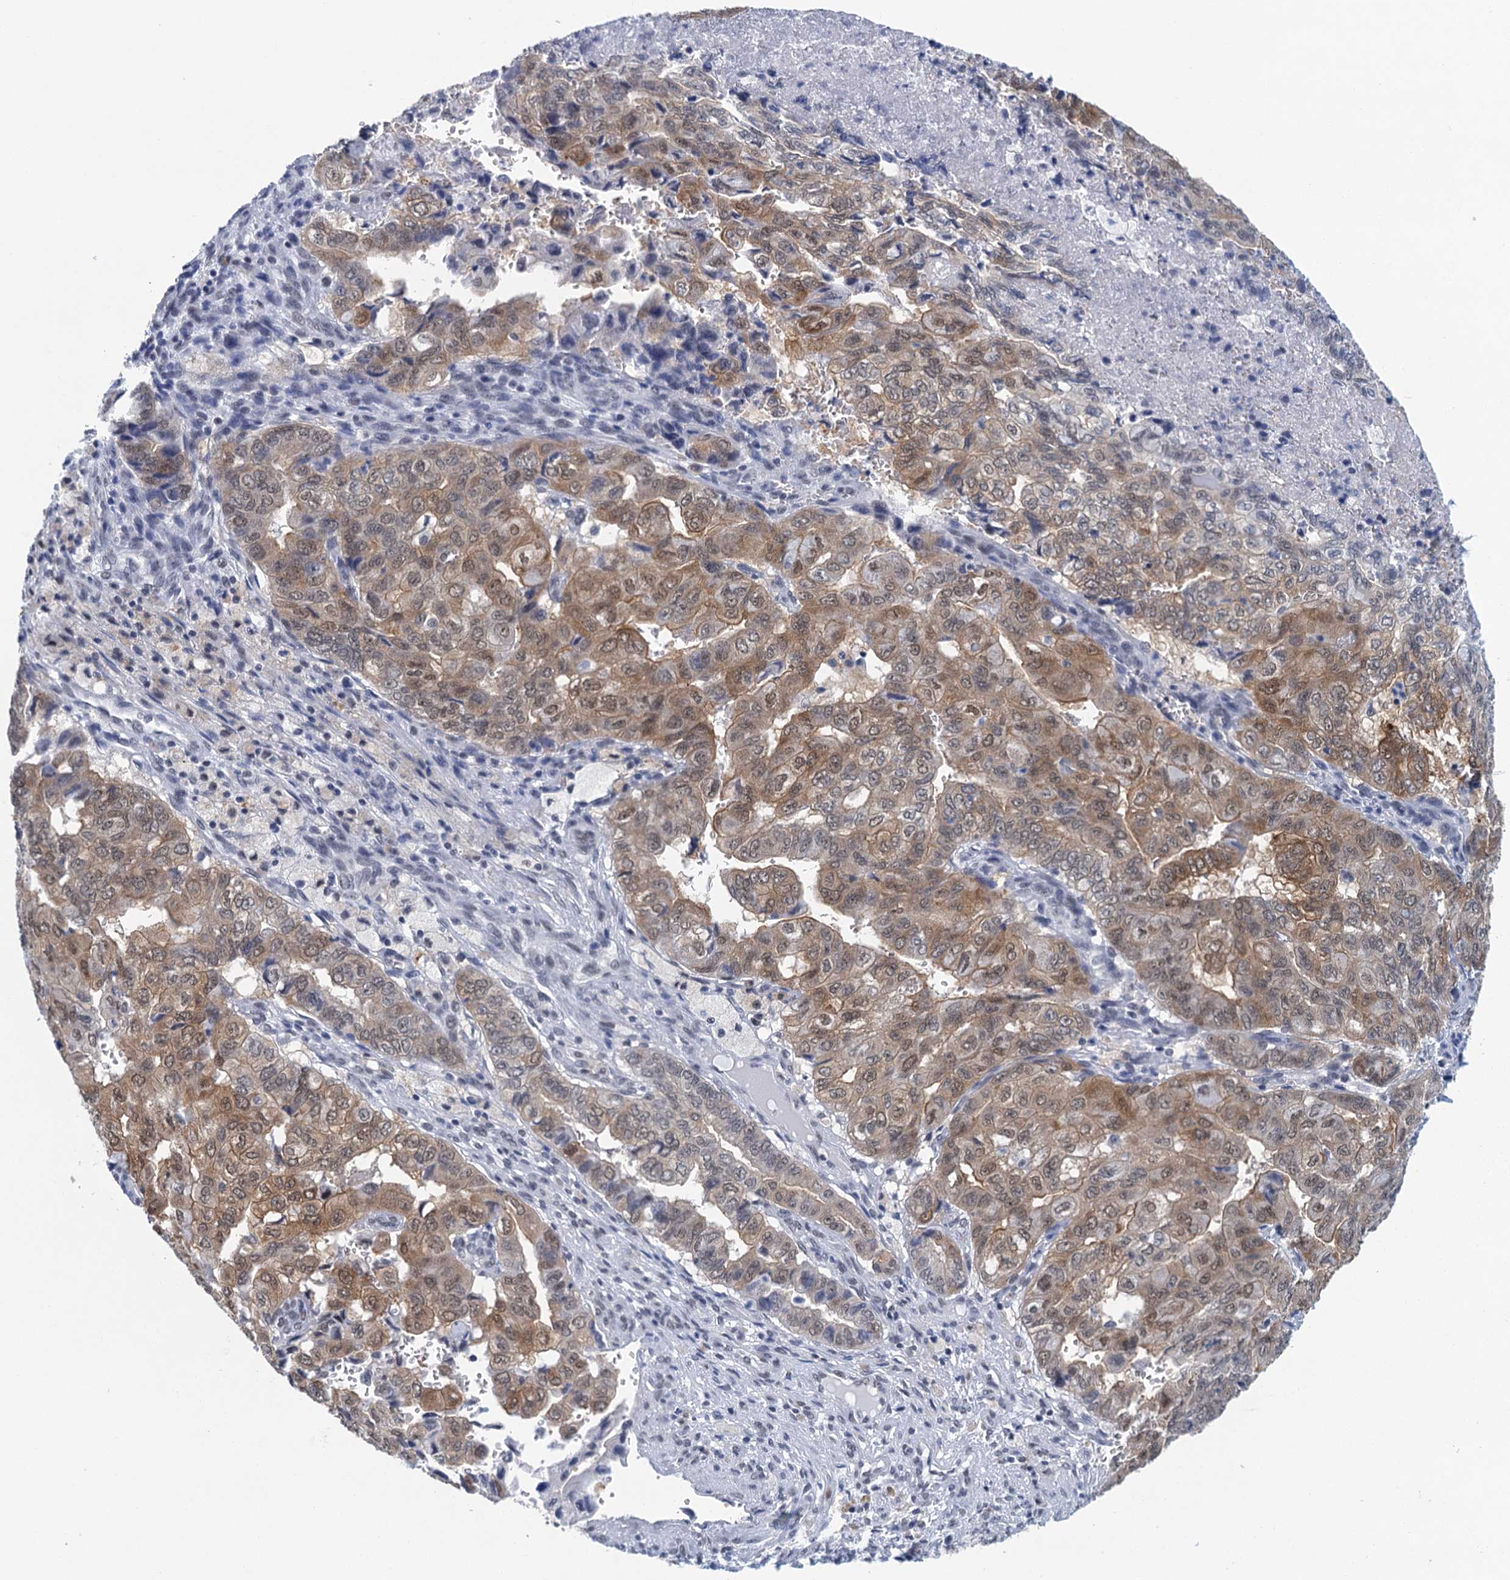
{"staining": {"intensity": "moderate", "quantity": ">75%", "location": "cytoplasmic/membranous,nuclear"}, "tissue": "pancreatic cancer", "cell_type": "Tumor cells", "image_type": "cancer", "snomed": [{"axis": "morphology", "description": "Adenocarcinoma, NOS"}, {"axis": "topography", "description": "Pancreas"}], "caption": "Approximately >75% of tumor cells in human adenocarcinoma (pancreatic) demonstrate moderate cytoplasmic/membranous and nuclear protein positivity as visualized by brown immunohistochemical staining.", "gene": "EPS8L1", "patient": {"sex": "male", "age": 51}}